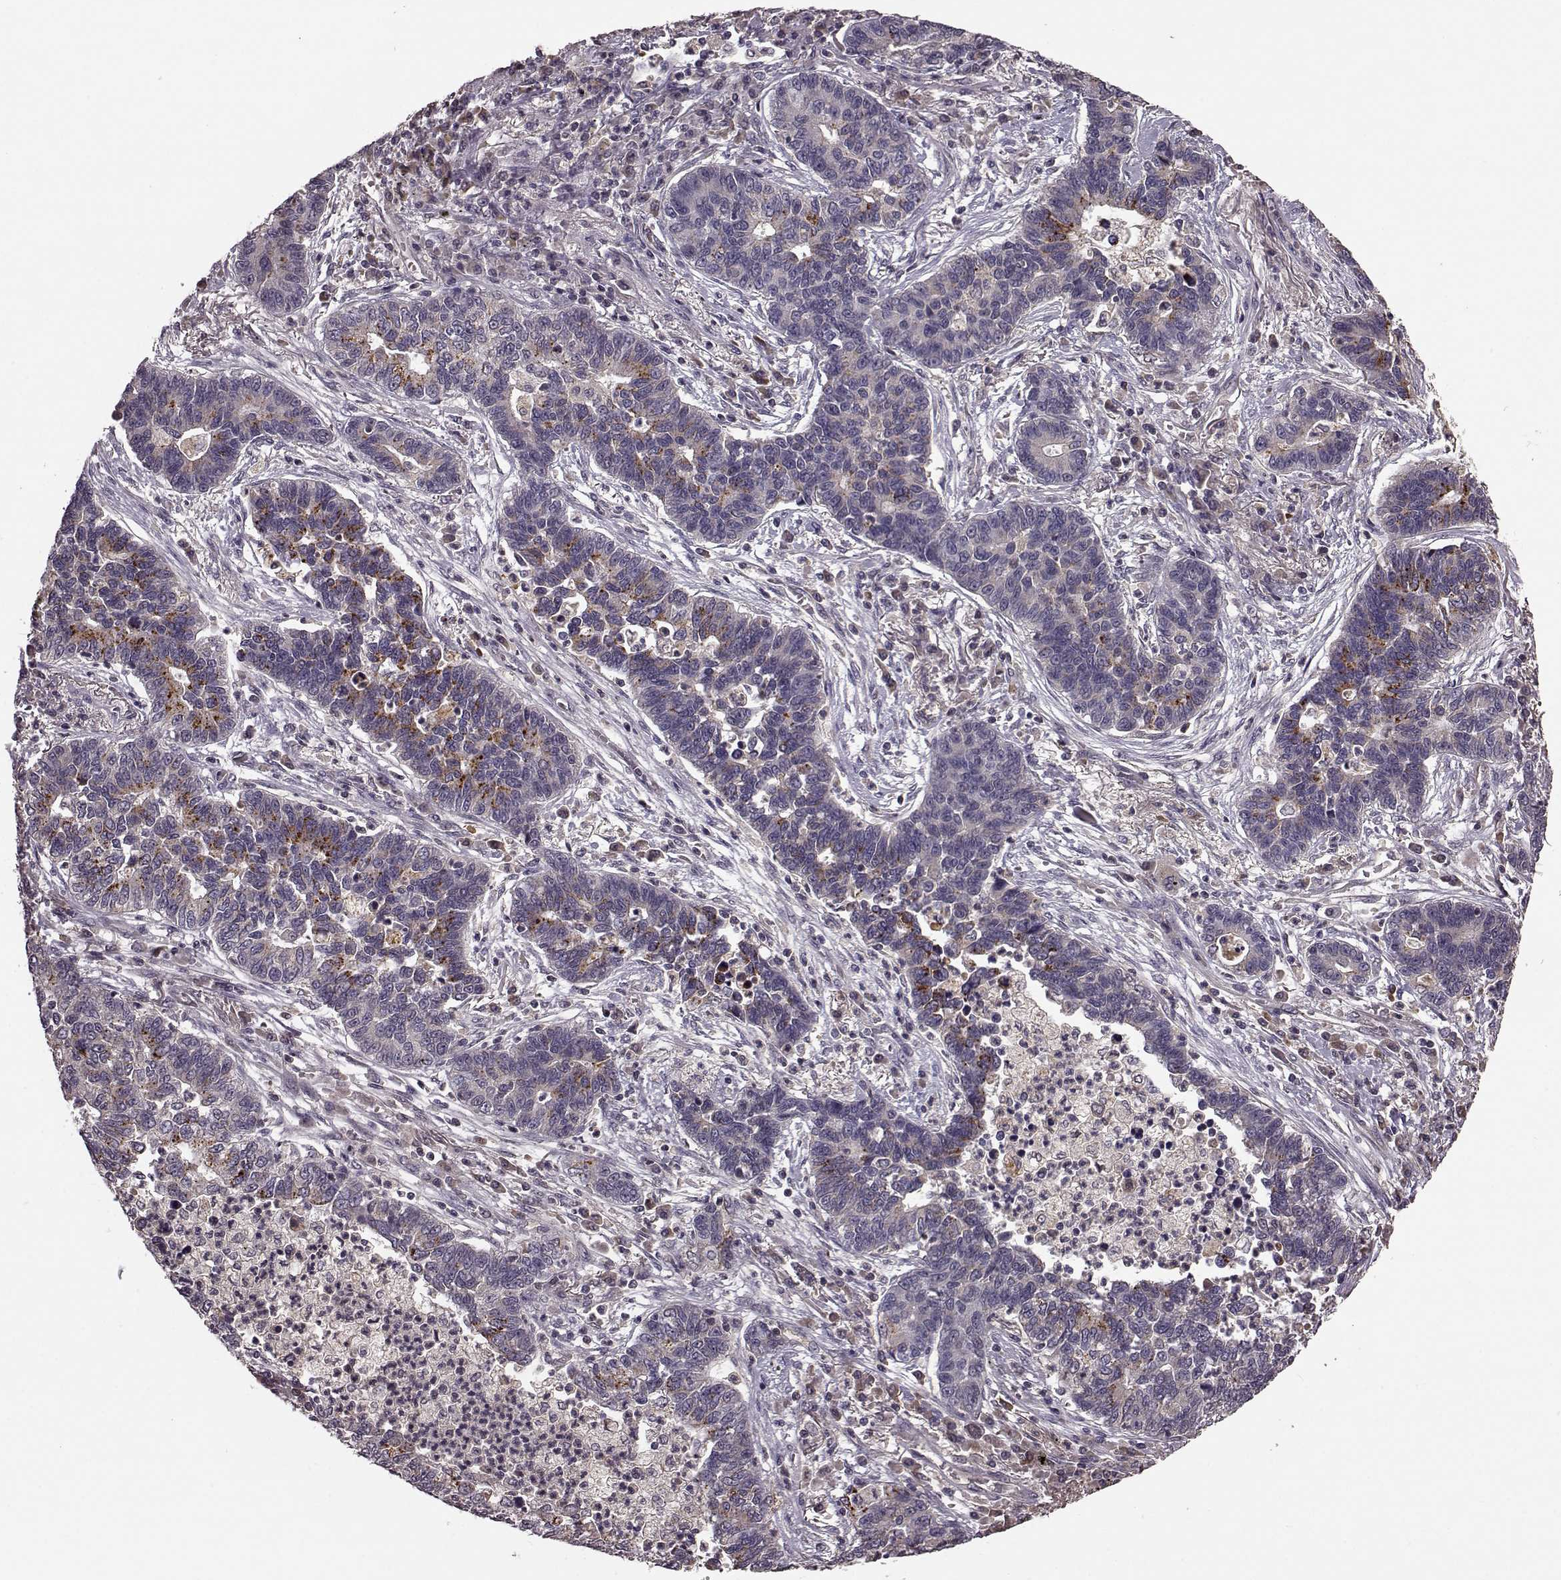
{"staining": {"intensity": "moderate", "quantity": "<25%", "location": "cytoplasmic/membranous"}, "tissue": "lung cancer", "cell_type": "Tumor cells", "image_type": "cancer", "snomed": [{"axis": "morphology", "description": "Adenocarcinoma, NOS"}, {"axis": "topography", "description": "Lung"}], "caption": "Immunohistochemical staining of human lung adenocarcinoma demonstrates low levels of moderate cytoplasmic/membranous protein staining in about <25% of tumor cells.", "gene": "NRL", "patient": {"sex": "female", "age": 57}}